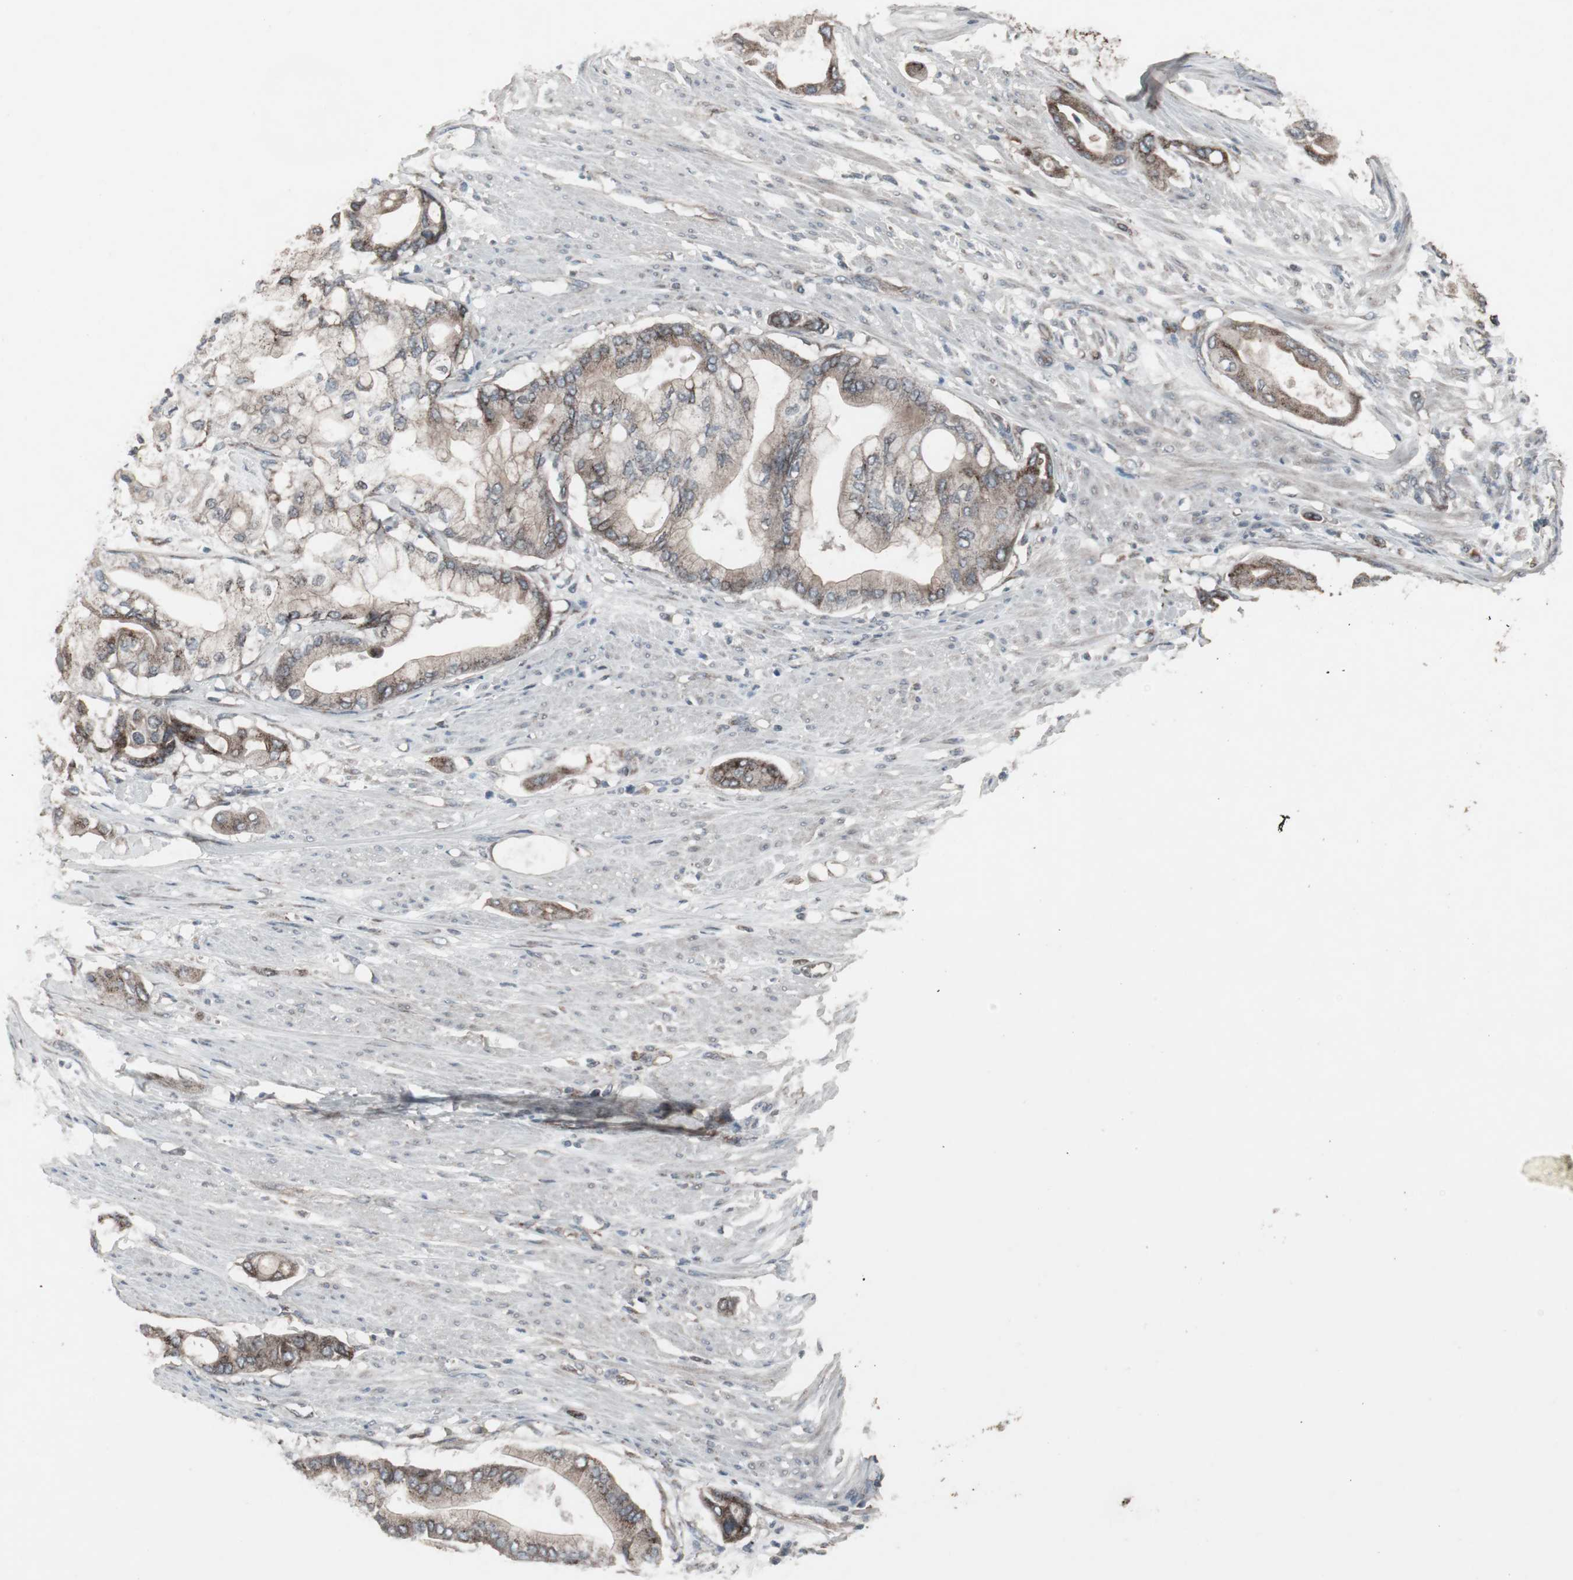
{"staining": {"intensity": "weak", "quantity": "25%-75%", "location": "cytoplasmic/membranous"}, "tissue": "pancreatic cancer", "cell_type": "Tumor cells", "image_type": "cancer", "snomed": [{"axis": "morphology", "description": "Adenocarcinoma, NOS"}, {"axis": "morphology", "description": "Adenocarcinoma, metastatic, NOS"}, {"axis": "topography", "description": "Lymph node"}, {"axis": "topography", "description": "Pancreas"}, {"axis": "topography", "description": "Duodenum"}], "caption": "Protein analysis of adenocarcinoma (pancreatic) tissue exhibits weak cytoplasmic/membranous expression in approximately 25%-75% of tumor cells.", "gene": "SSTR2", "patient": {"sex": "female", "age": 64}}